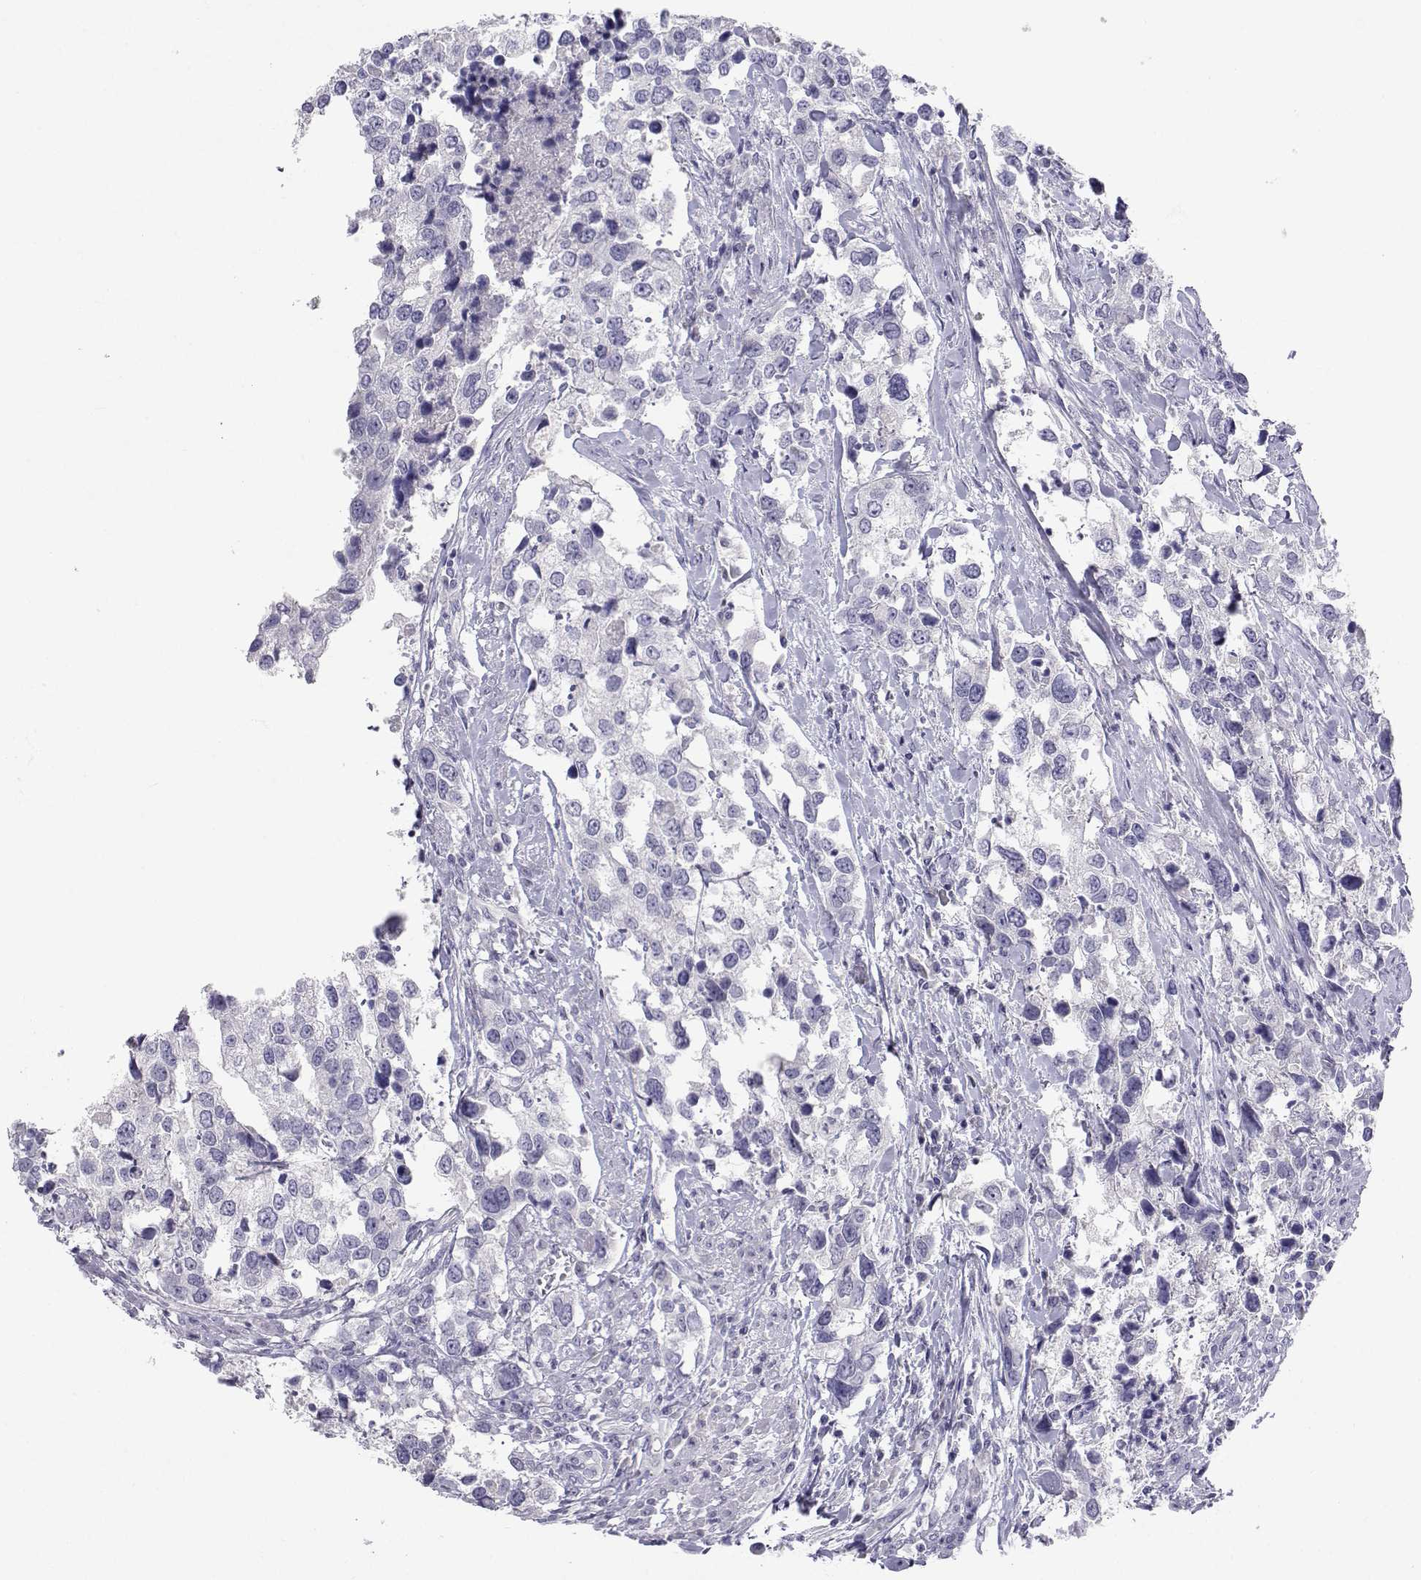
{"staining": {"intensity": "negative", "quantity": "none", "location": "none"}, "tissue": "urothelial cancer", "cell_type": "Tumor cells", "image_type": "cancer", "snomed": [{"axis": "morphology", "description": "Urothelial carcinoma, NOS"}, {"axis": "morphology", "description": "Urothelial carcinoma, High grade"}, {"axis": "topography", "description": "Urinary bladder"}], "caption": "Protein analysis of urothelial carcinoma (high-grade) exhibits no significant staining in tumor cells.", "gene": "SLC6A3", "patient": {"sex": "male", "age": 63}}